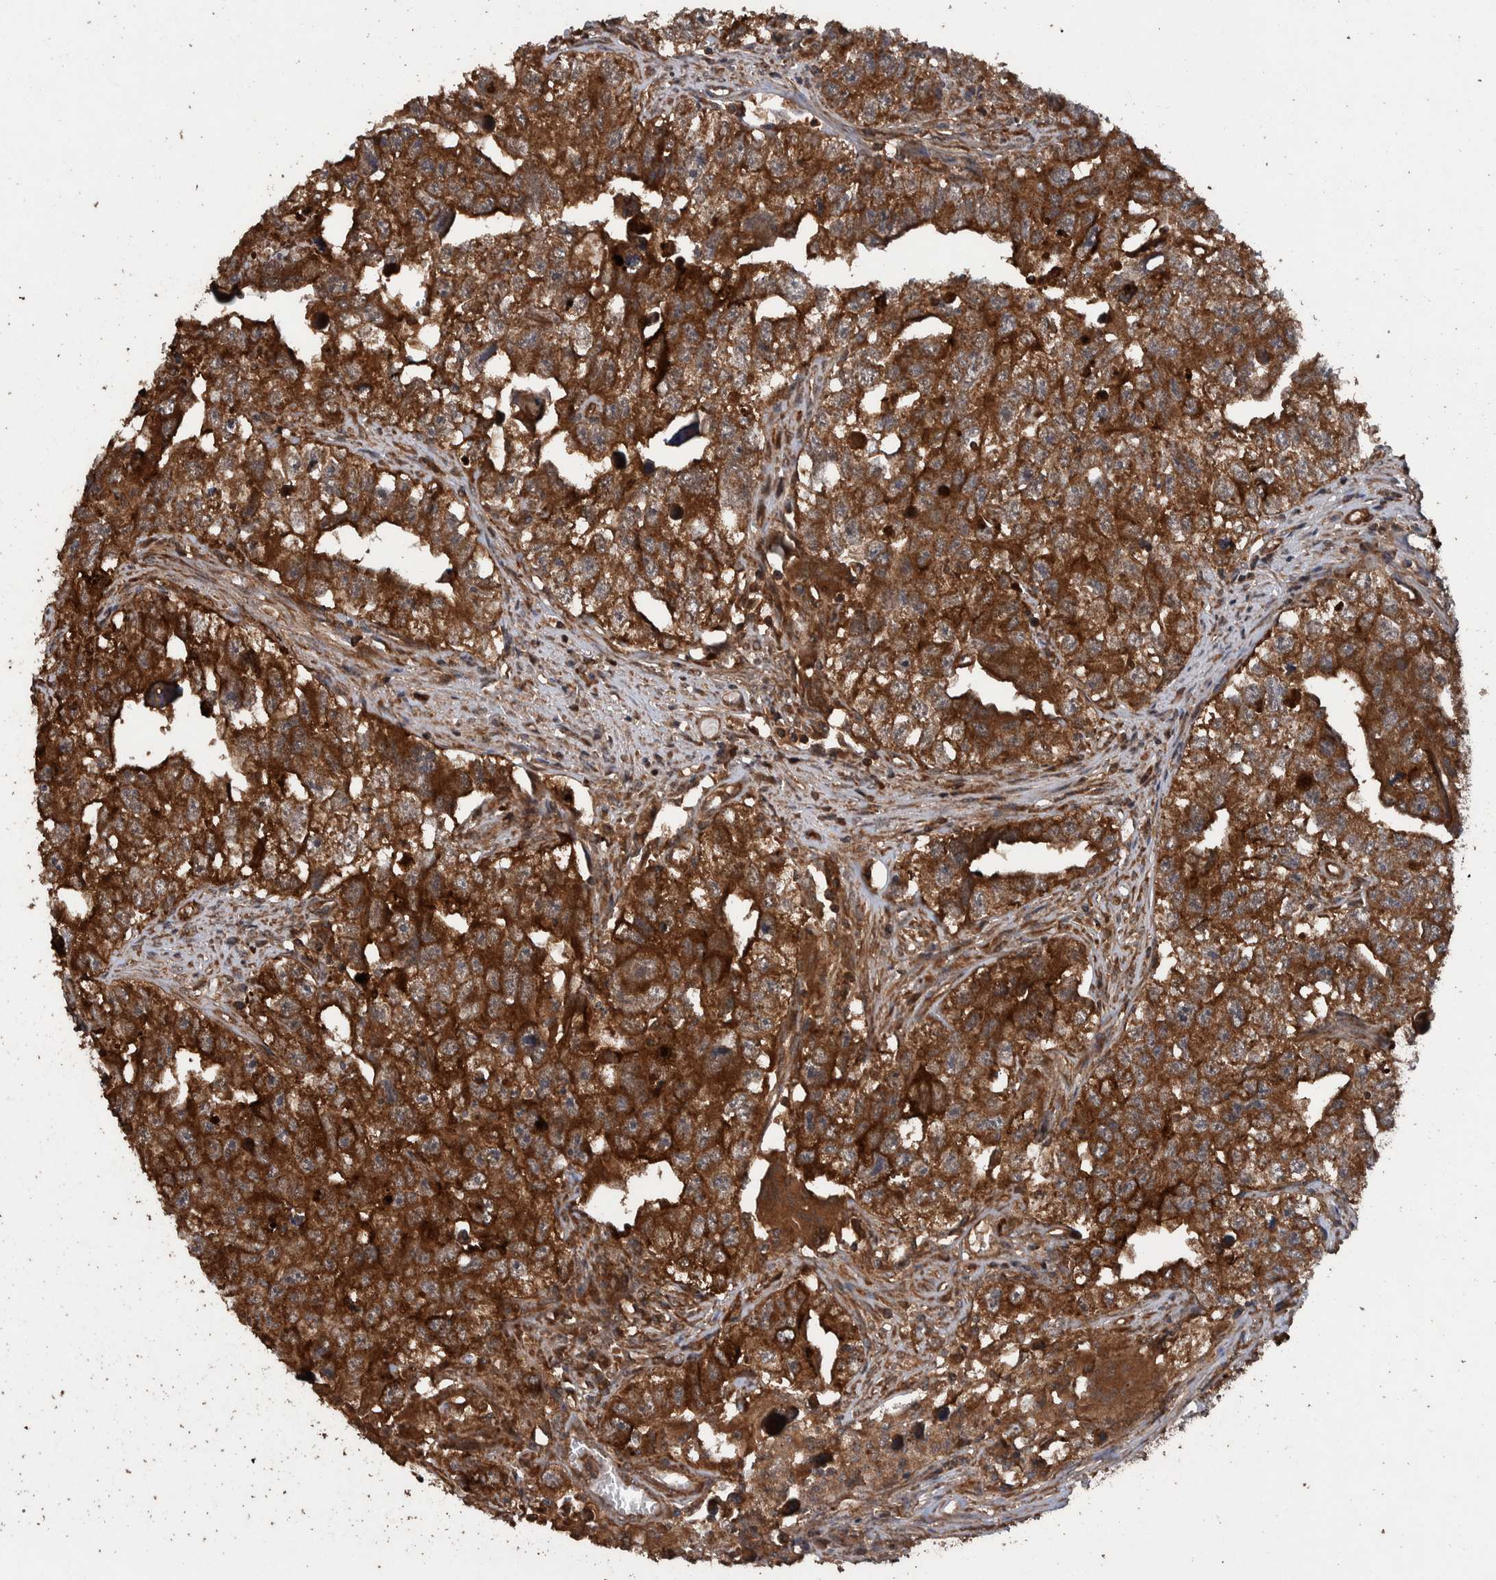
{"staining": {"intensity": "strong", "quantity": ">75%", "location": "cytoplasmic/membranous"}, "tissue": "testis cancer", "cell_type": "Tumor cells", "image_type": "cancer", "snomed": [{"axis": "morphology", "description": "Seminoma, NOS"}, {"axis": "morphology", "description": "Carcinoma, Embryonal, NOS"}, {"axis": "topography", "description": "Testis"}], "caption": "DAB (3,3'-diaminobenzidine) immunohistochemical staining of embryonal carcinoma (testis) demonstrates strong cytoplasmic/membranous protein staining in about >75% of tumor cells.", "gene": "TRIM16", "patient": {"sex": "male", "age": 43}}